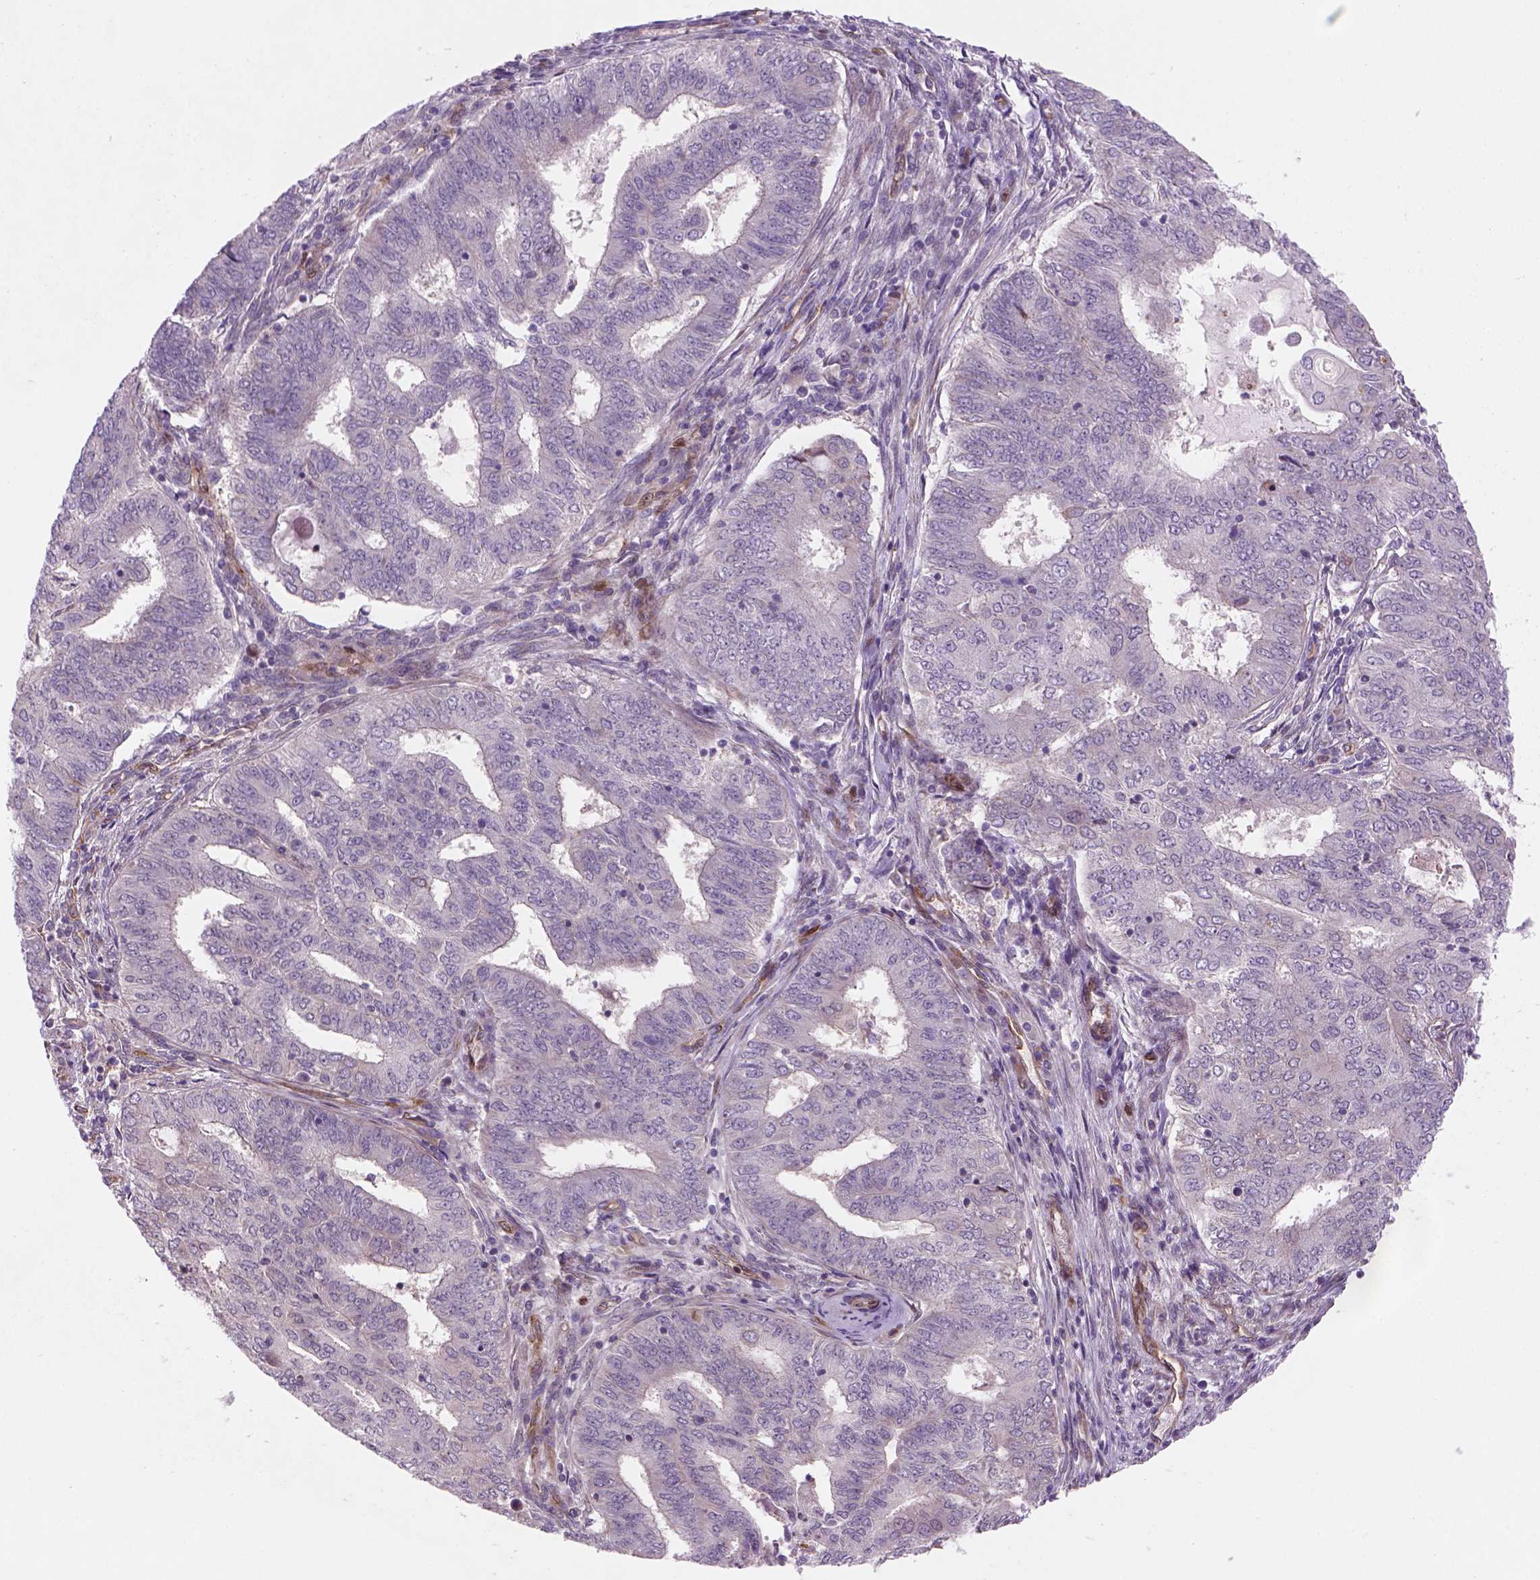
{"staining": {"intensity": "negative", "quantity": "none", "location": "none"}, "tissue": "endometrial cancer", "cell_type": "Tumor cells", "image_type": "cancer", "snomed": [{"axis": "morphology", "description": "Adenocarcinoma, NOS"}, {"axis": "topography", "description": "Endometrium"}], "caption": "The immunohistochemistry image has no significant positivity in tumor cells of endometrial cancer tissue.", "gene": "VSTM5", "patient": {"sex": "female", "age": 62}}